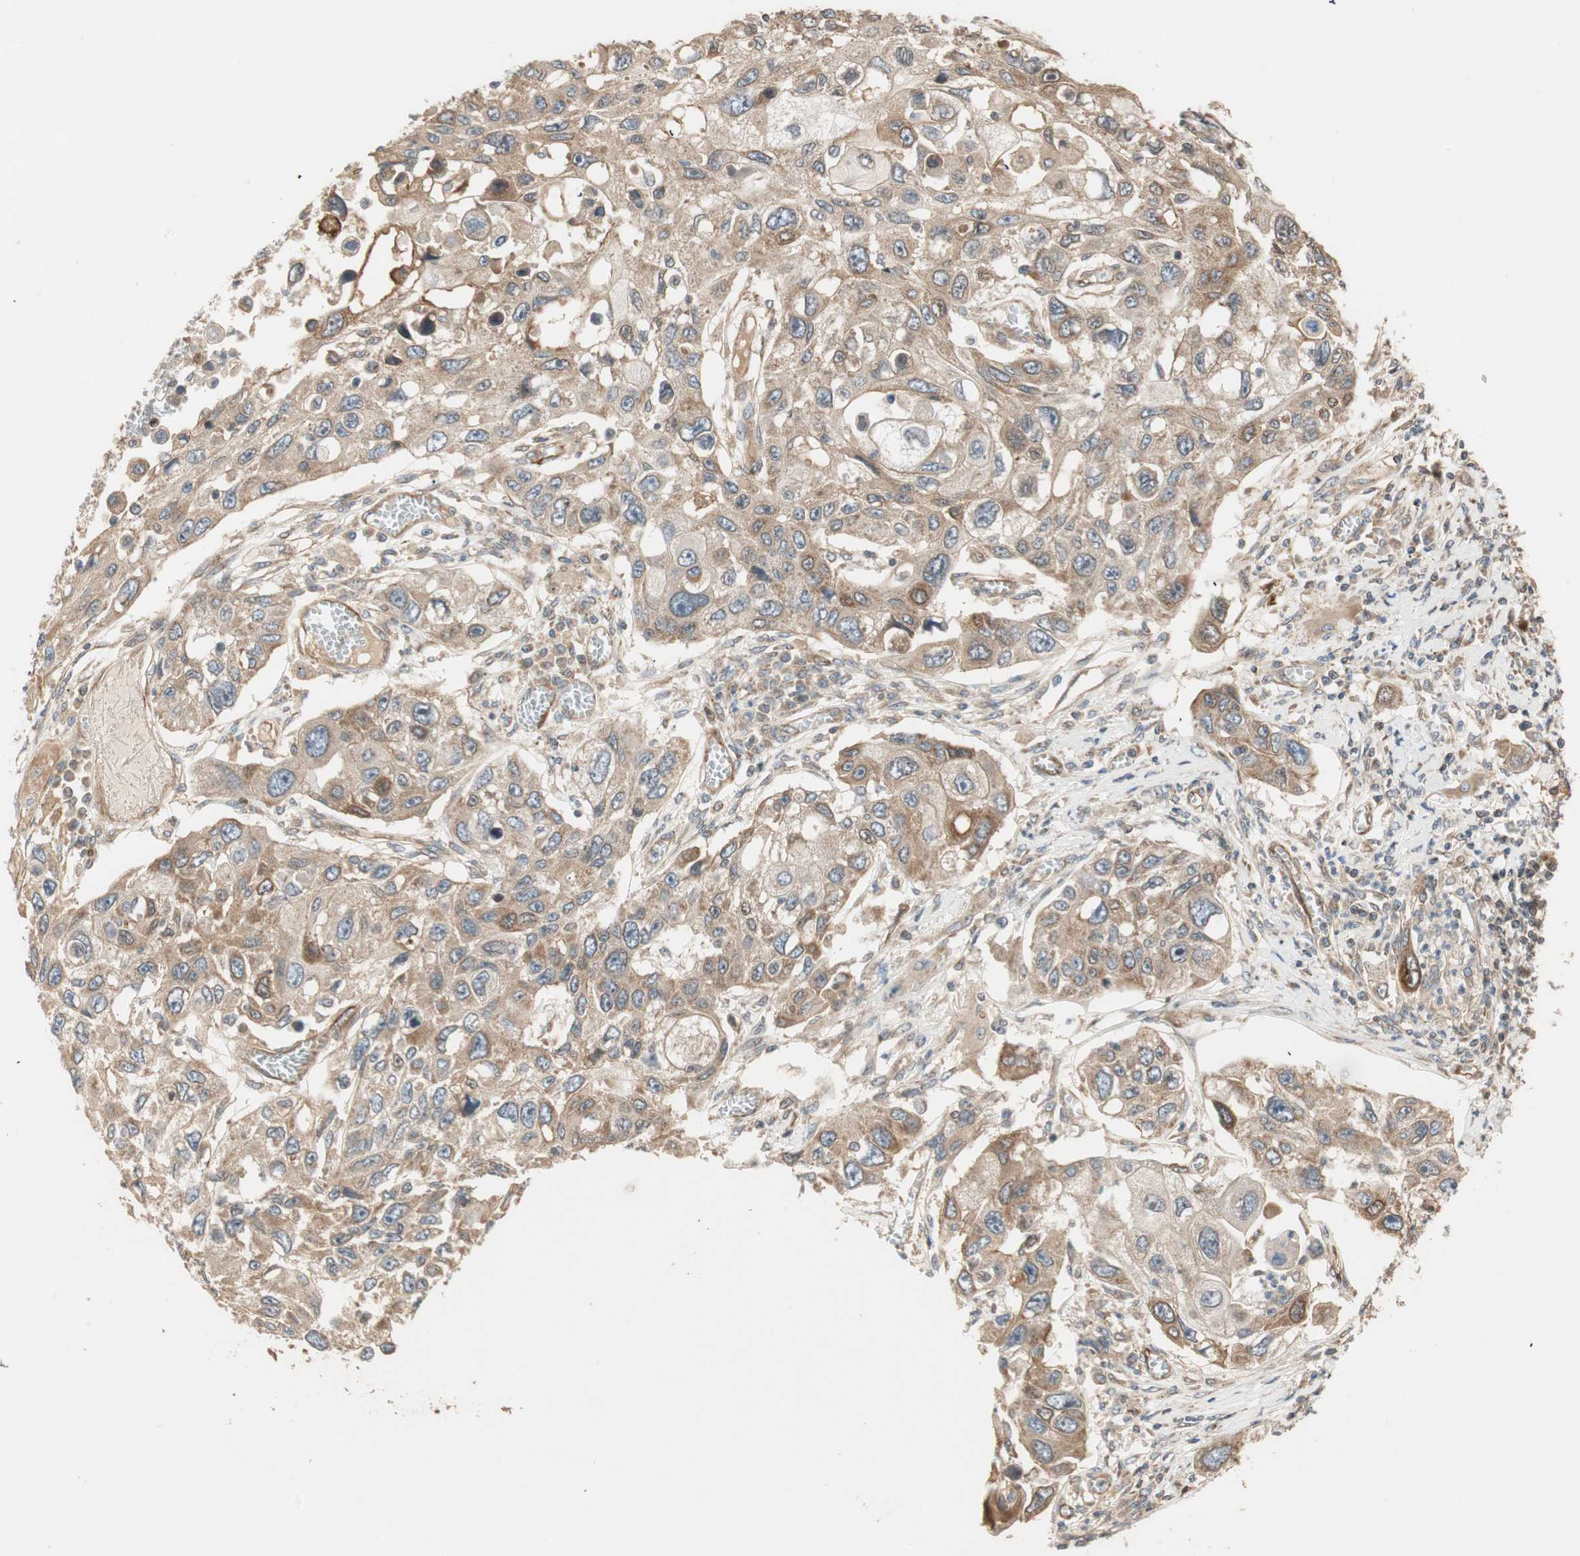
{"staining": {"intensity": "moderate", "quantity": ">75%", "location": "cytoplasmic/membranous"}, "tissue": "lung cancer", "cell_type": "Tumor cells", "image_type": "cancer", "snomed": [{"axis": "morphology", "description": "Squamous cell carcinoma, NOS"}, {"axis": "topography", "description": "Lung"}], "caption": "Protein expression analysis of lung squamous cell carcinoma exhibits moderate cytoplasmic/membranous positivity in approximately >75% of tumor cells.", "gene": "CTTNBP2NL", "patient": {"sex": "male", "age": 71}}